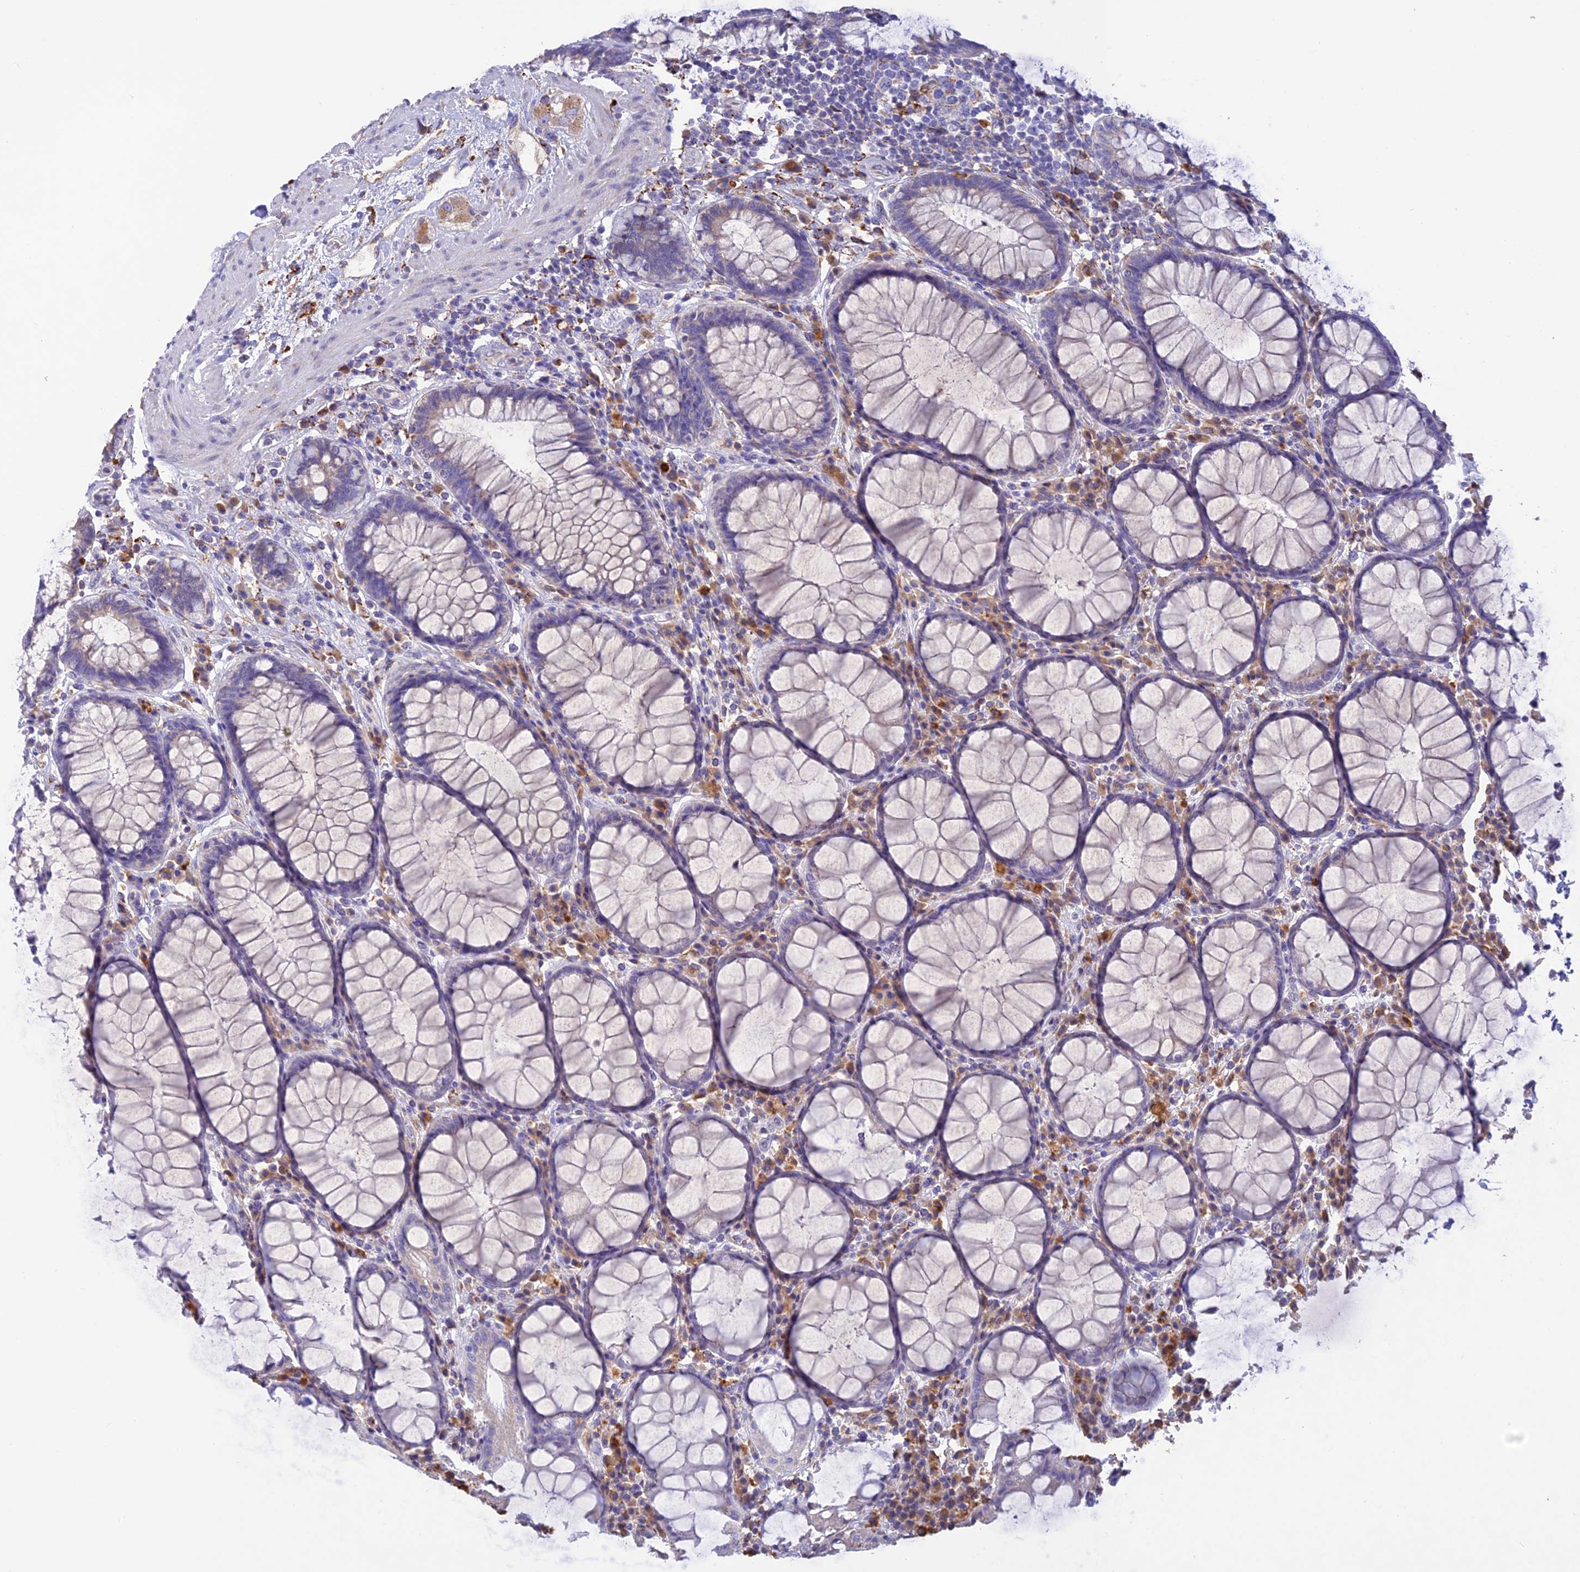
{"staining": {"intensity": "negative", "quantity": "none", "location": "none"}, "tissue": "rectum", "cell_type": "Glandular cells", "image_type": "normal", "snomed": [{"axis": "morphology", "description": "Normal tissue, NOS"}, {"axis": "topography", "description": "Rectum"}], "caption": "DAB (3,3'-diaminobenzidine) immunohistochemical staining of unremarkable human rectum displays no significant staining in glandular cells.", "gene": "ENSG00000255439", "patient": {"sex": "male", "age": 64}}